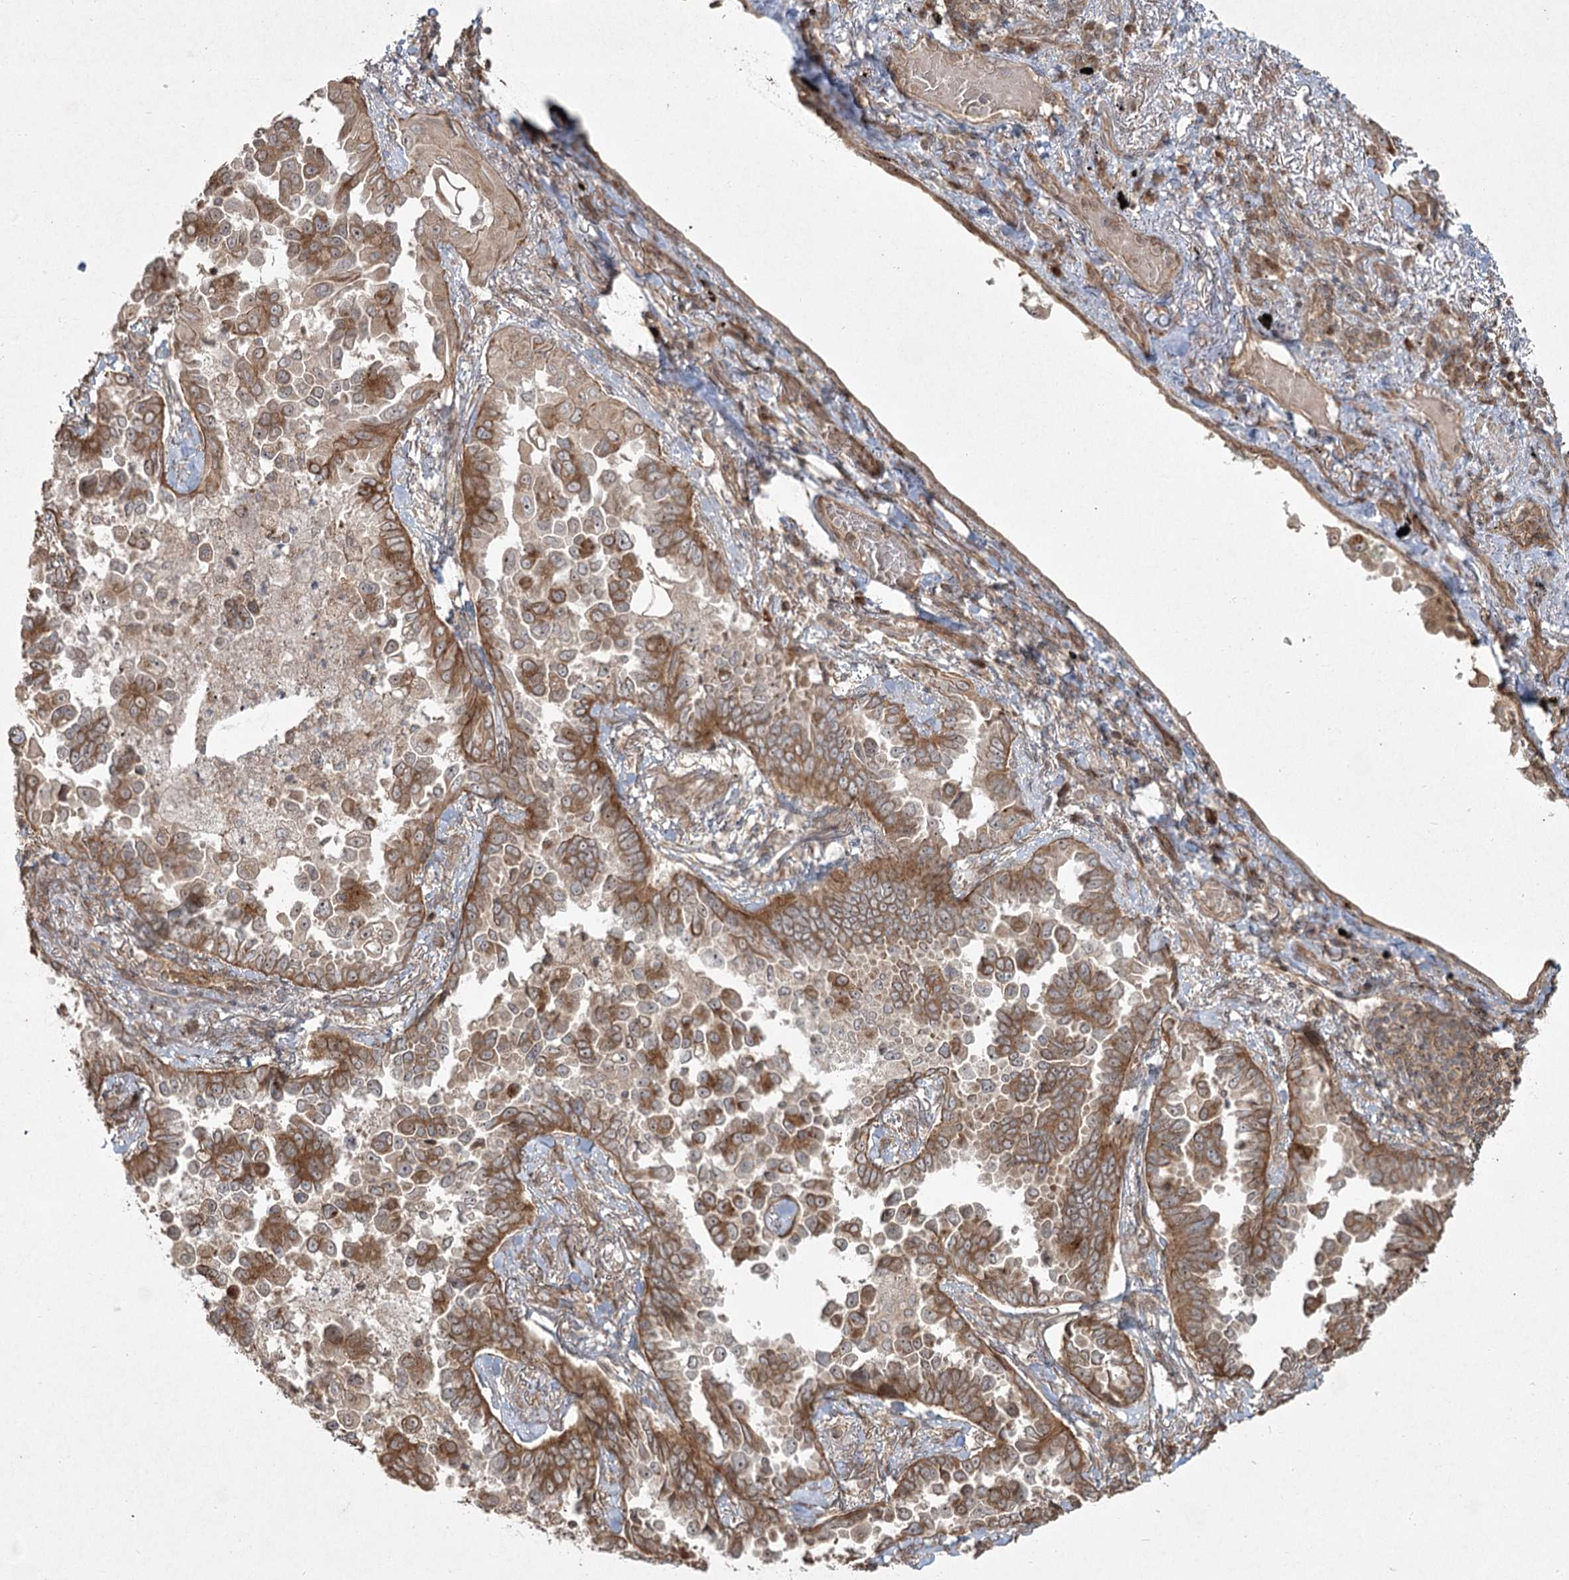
{"staining": {"intensity": "moderate", "quantity": ">75%", "location": "cytoplasmic/membranous"}, "tissue": "lung cancer", "cell_type": "Tumor cells", "image_type": "cancer", "snomed": [{"axis": "morphology", "description": "Adenocarcinoma, NOS"}, {"axis": "topography", "description": "Lung"}], "caption": "Immunohistochemistry of lung cancer (adenocarcinoma) exhibits medium levels of moderate cytoplasmic/membranous positivity in about >75% of tumor cells.", "gene": "CPLANE1", "patient": {"sex": "female", "age": 67}}